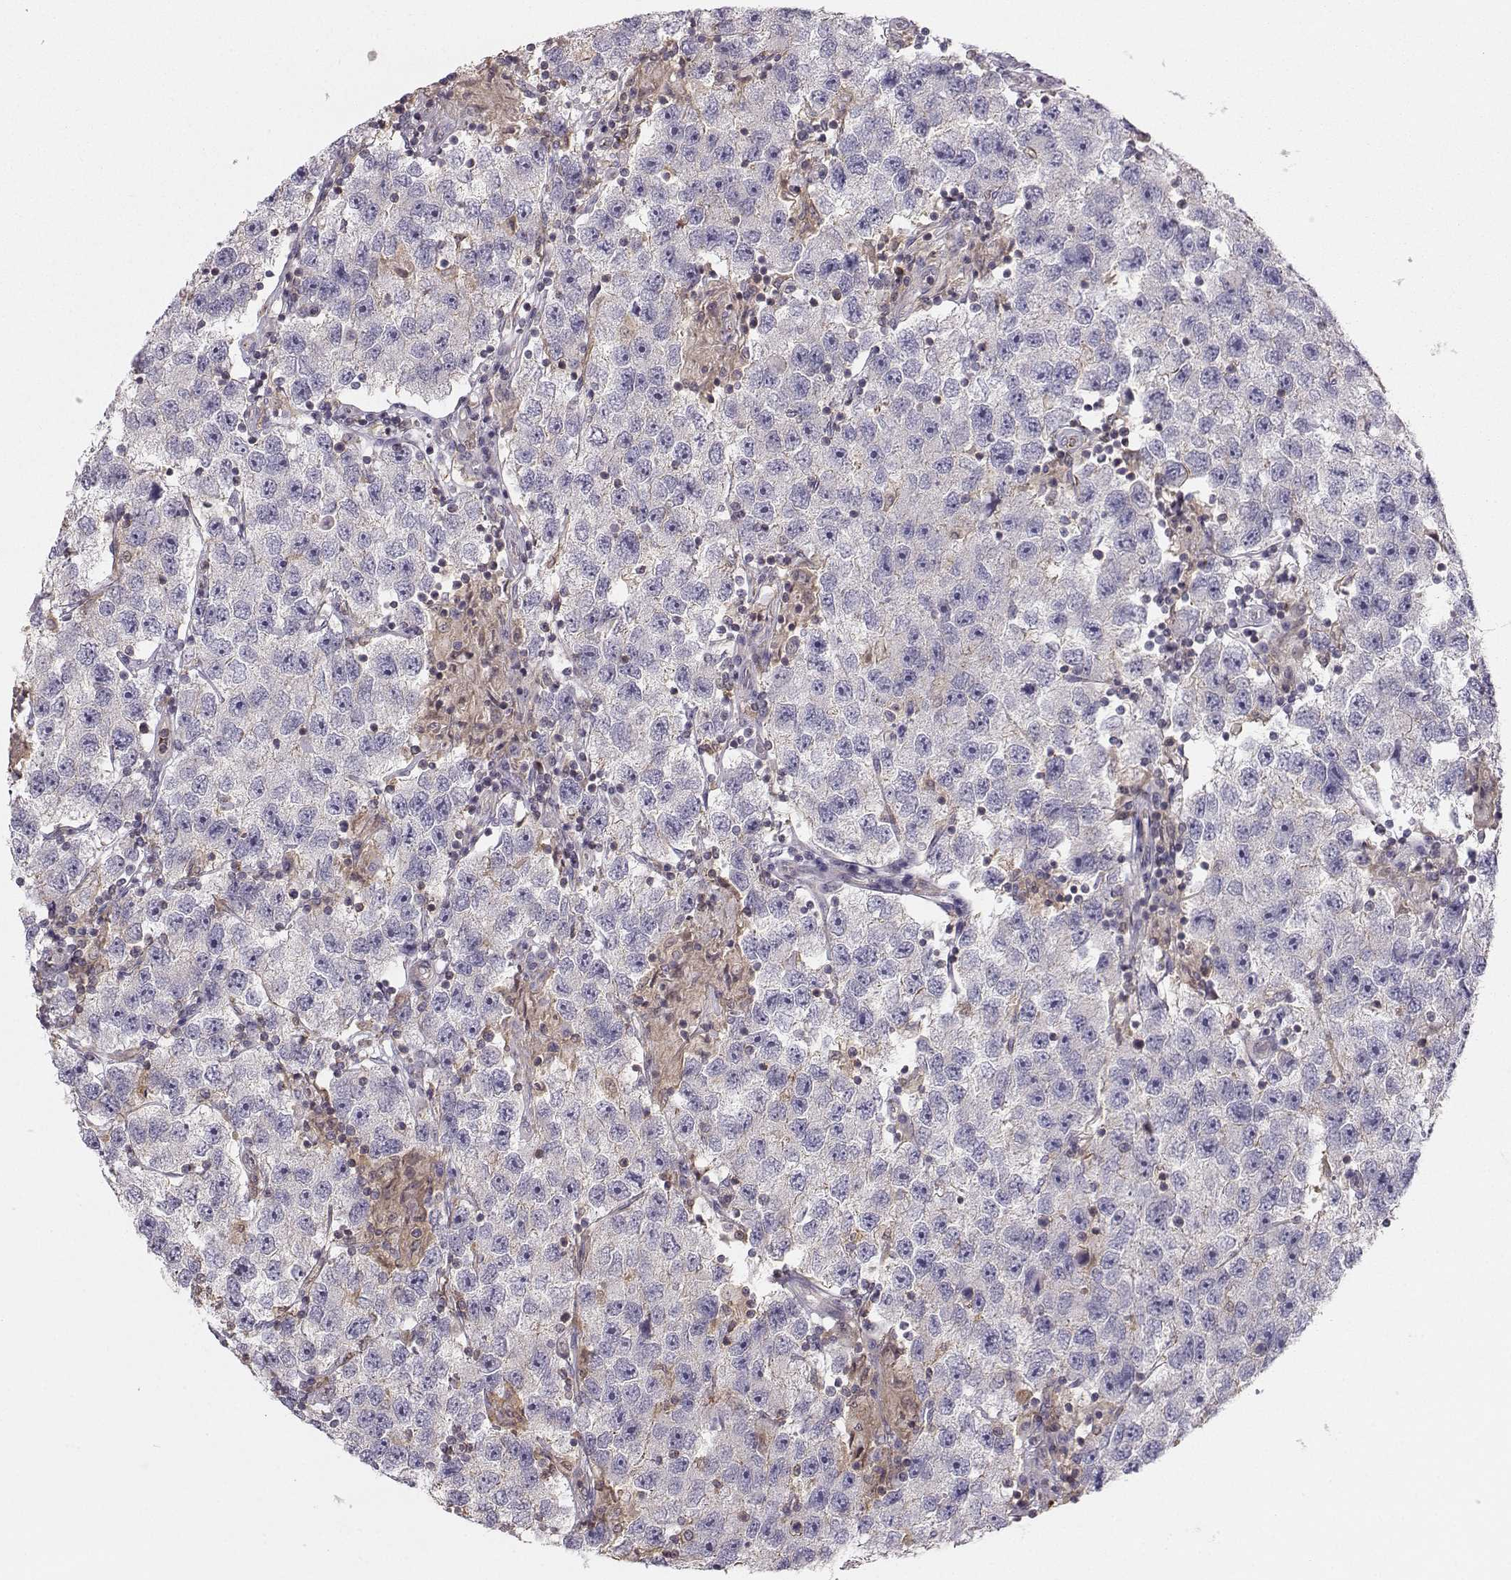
{"staining": {"intensity": "negative", "quantity": "none", "location": "none"}, "tissue": "testis cancer", "cell_type": "Tumor cells", "image_type": "cancer", "snomed": [{"axis": "morphology", "description": "Seminoma, NOS"}, {"axis": "topography", "description": "Testis"}], "caption": "This is an IHC micrograph of human testis cancer (seminoma). There is no positivity in tumor cells.", "gene": "ASB16", "patient": {"sex": "male", "age": 26}}